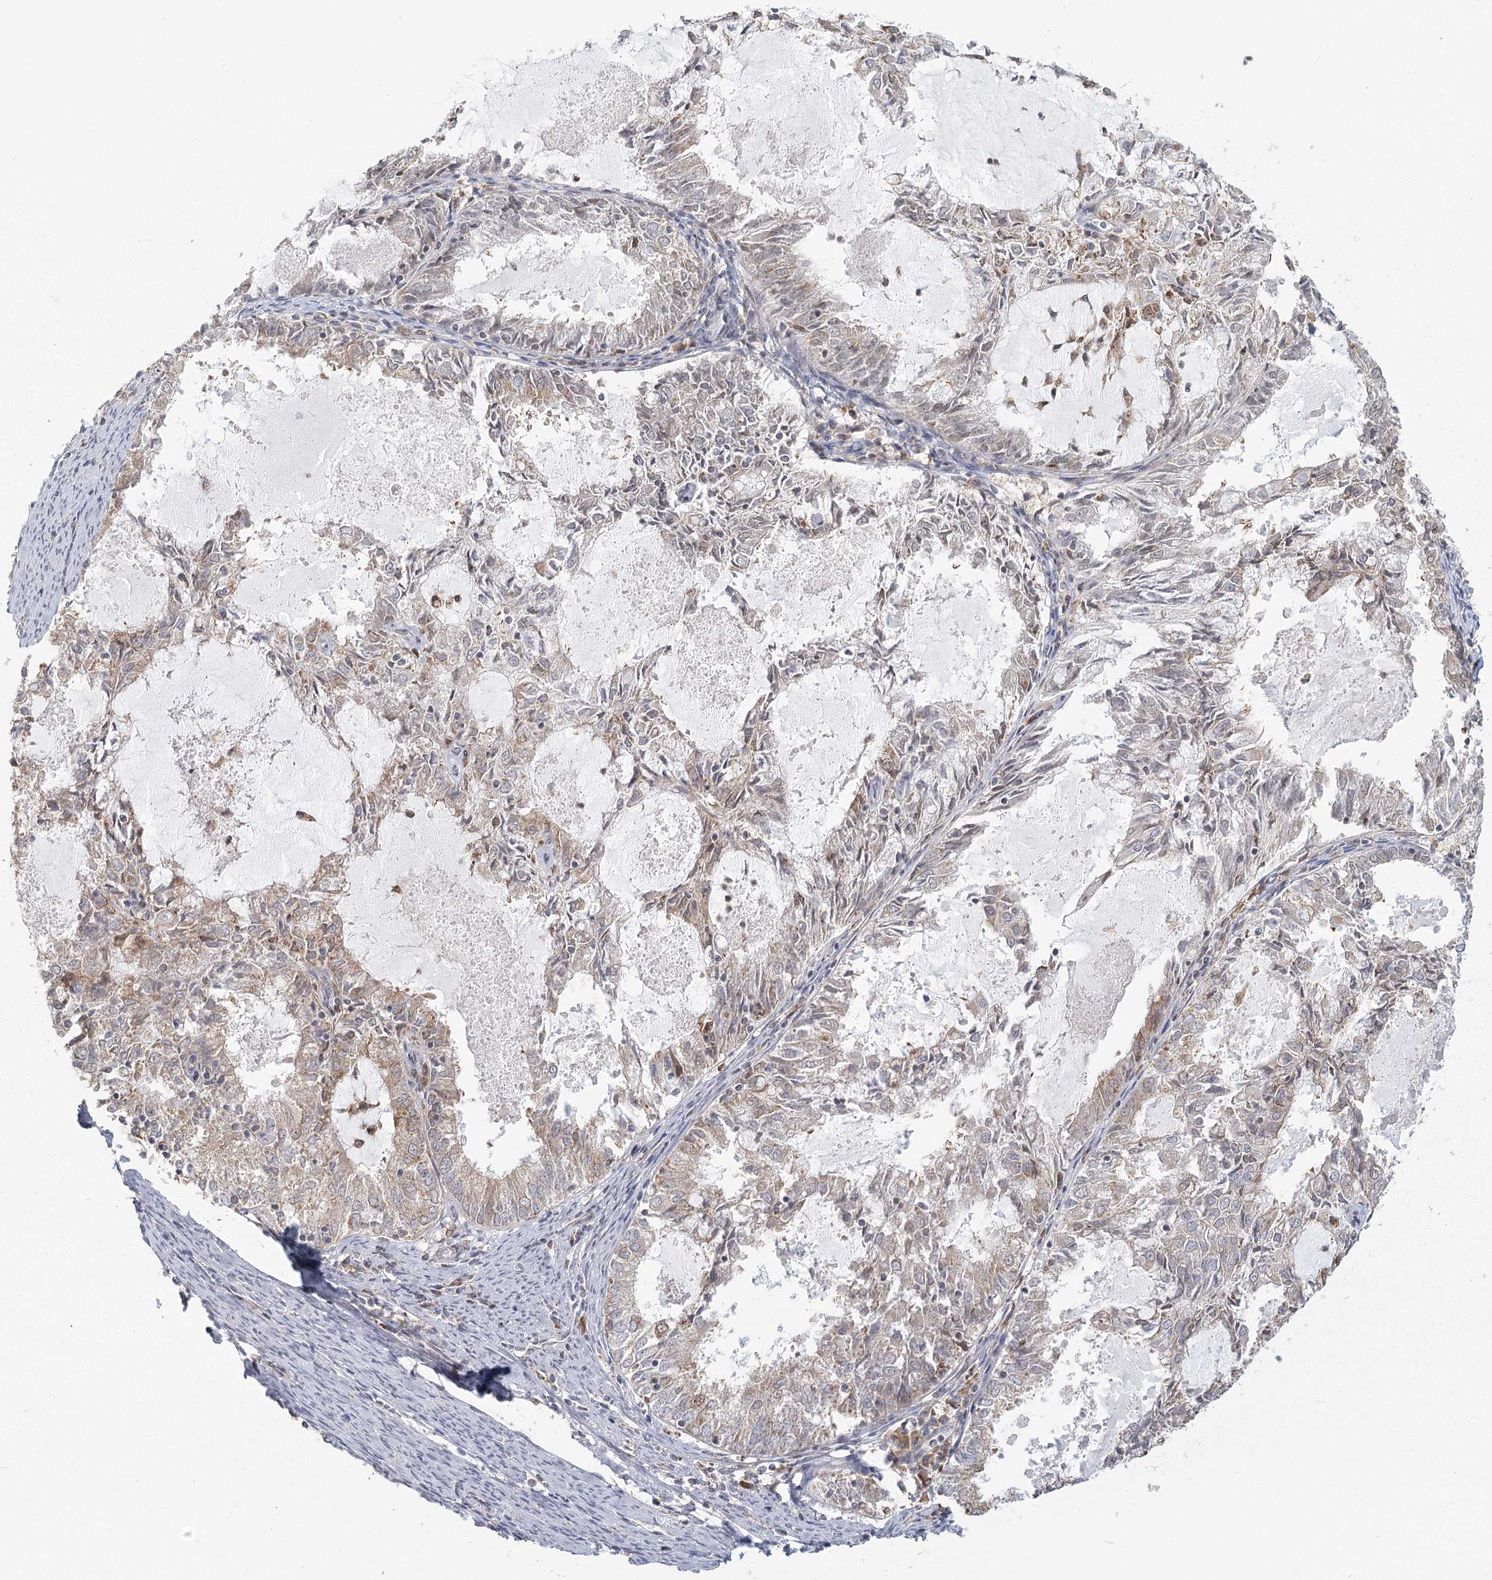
{"staining": {"intensity": "weak", "quantity": "25%-75%", "location": "cytoplasmic/membranous"}, "tissue": "endometrial cancer", "cell_type": "Tumor cells", "image_type": "cancer", "snomed": [{"axis": "morphology", "description": "Adenocarcinoma, NOS"}, {"axis": "topography", "description": "Endometrium"}], "caption": "Endometrial cancer (adenocarcinoma) stained with DAB immunohistochemistry exhibits low levels of weak cytoplasmic/membranous expression in approximately 25%-75% of tumor cells. (Brightfield microscopy of DAB IHC at high magnification).", "gene": "LACTB", "patient": {"sex": "female", "age": 57}}